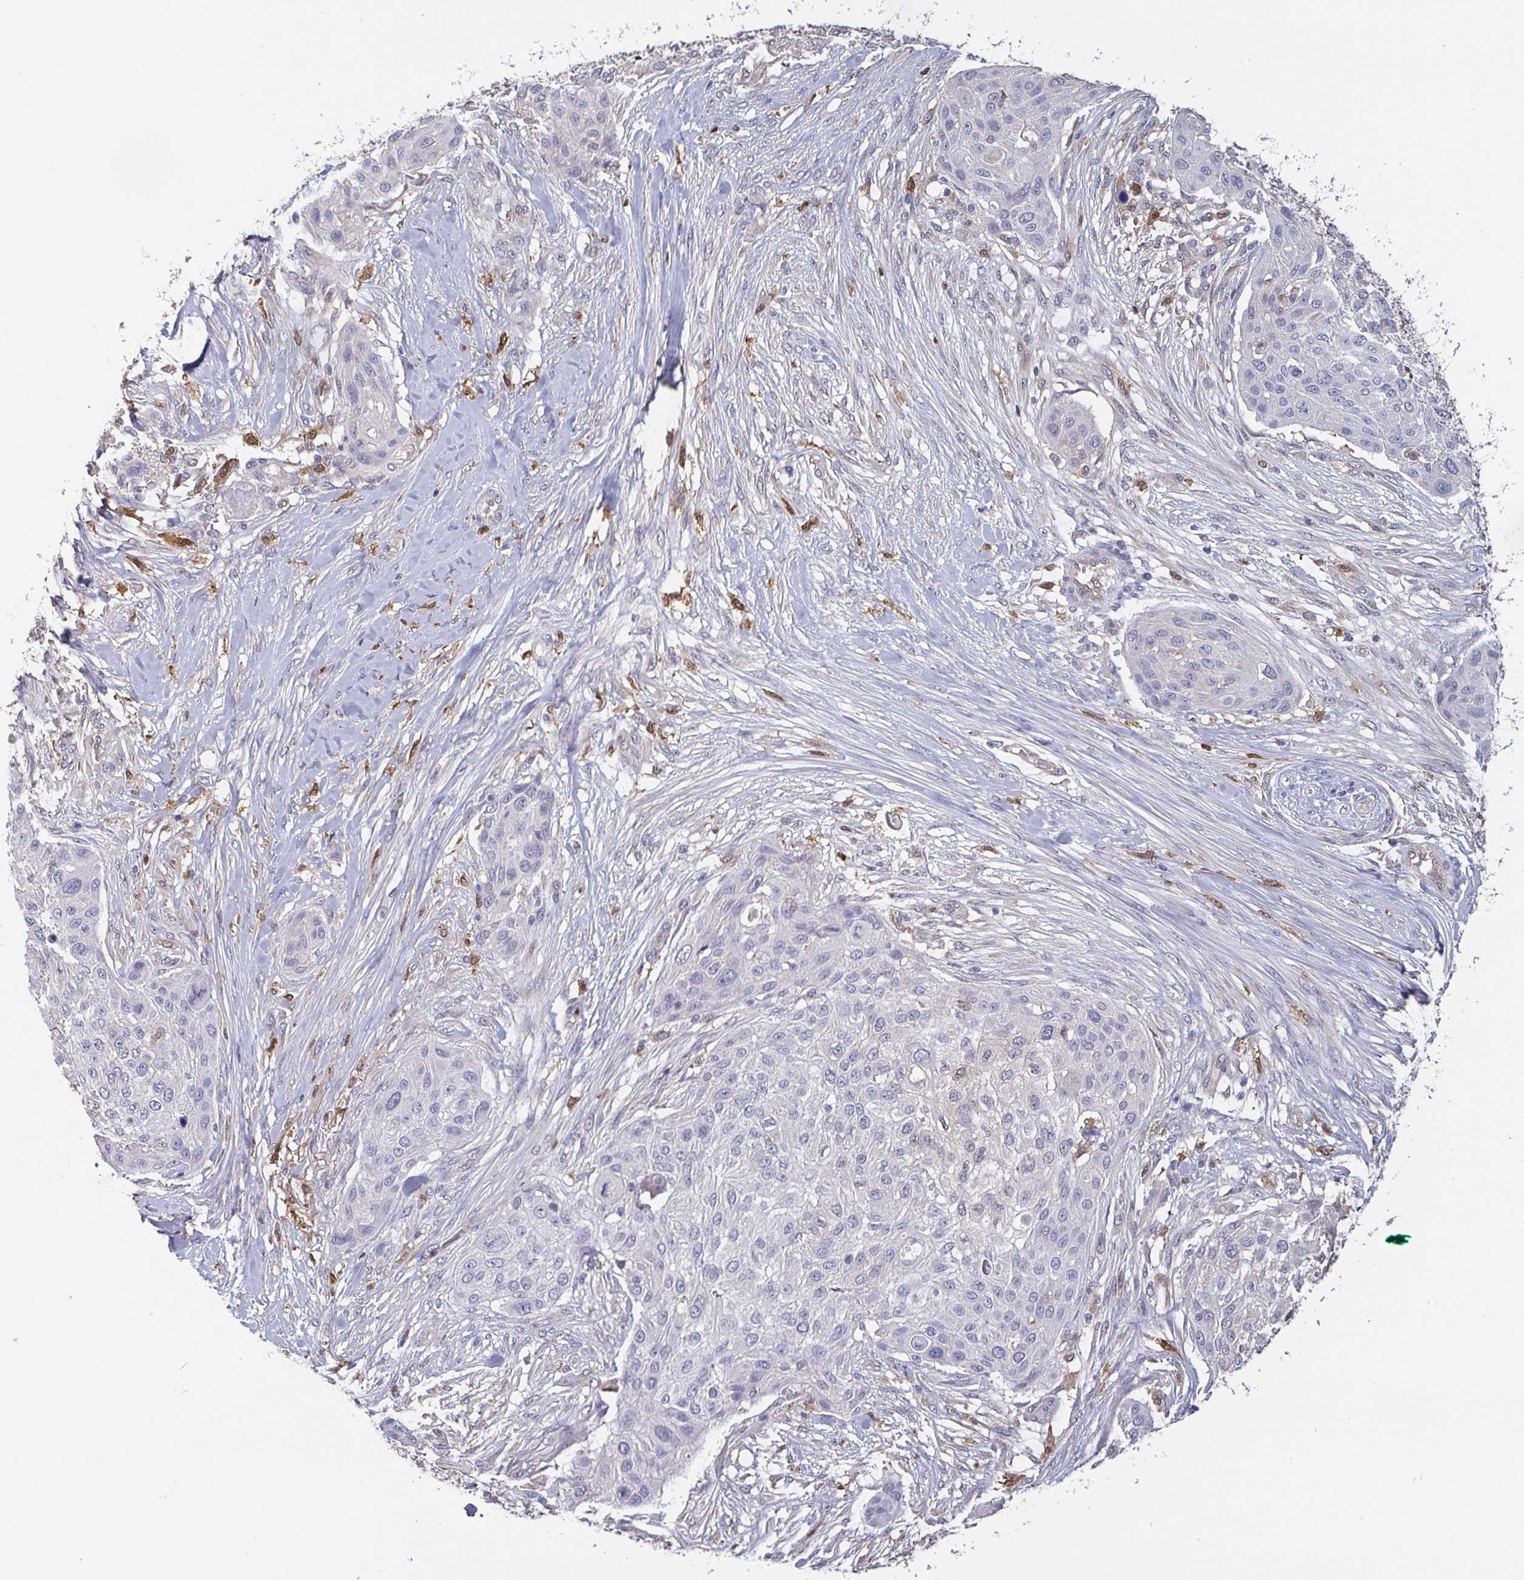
{"staining": {"intensity": "negative", "quantity": "none", "location": "none"}, "tissue": "skin cancer", "cell_type": "Tumor cells", "image_type": "cancer", "snomed": [{"axis": "morphology", "description": "Squamous cell carcinoma, NOS"}, {"axis": "topography", "description": "Skin"}], "caption": "Immunohistochemistry micrograph of skin squamous cell carcinoma stained for a protein (brown), which reveals no expression in tumor cells.", "gene": "IDH1", "patient": {"sex": "female", "age": 87}}